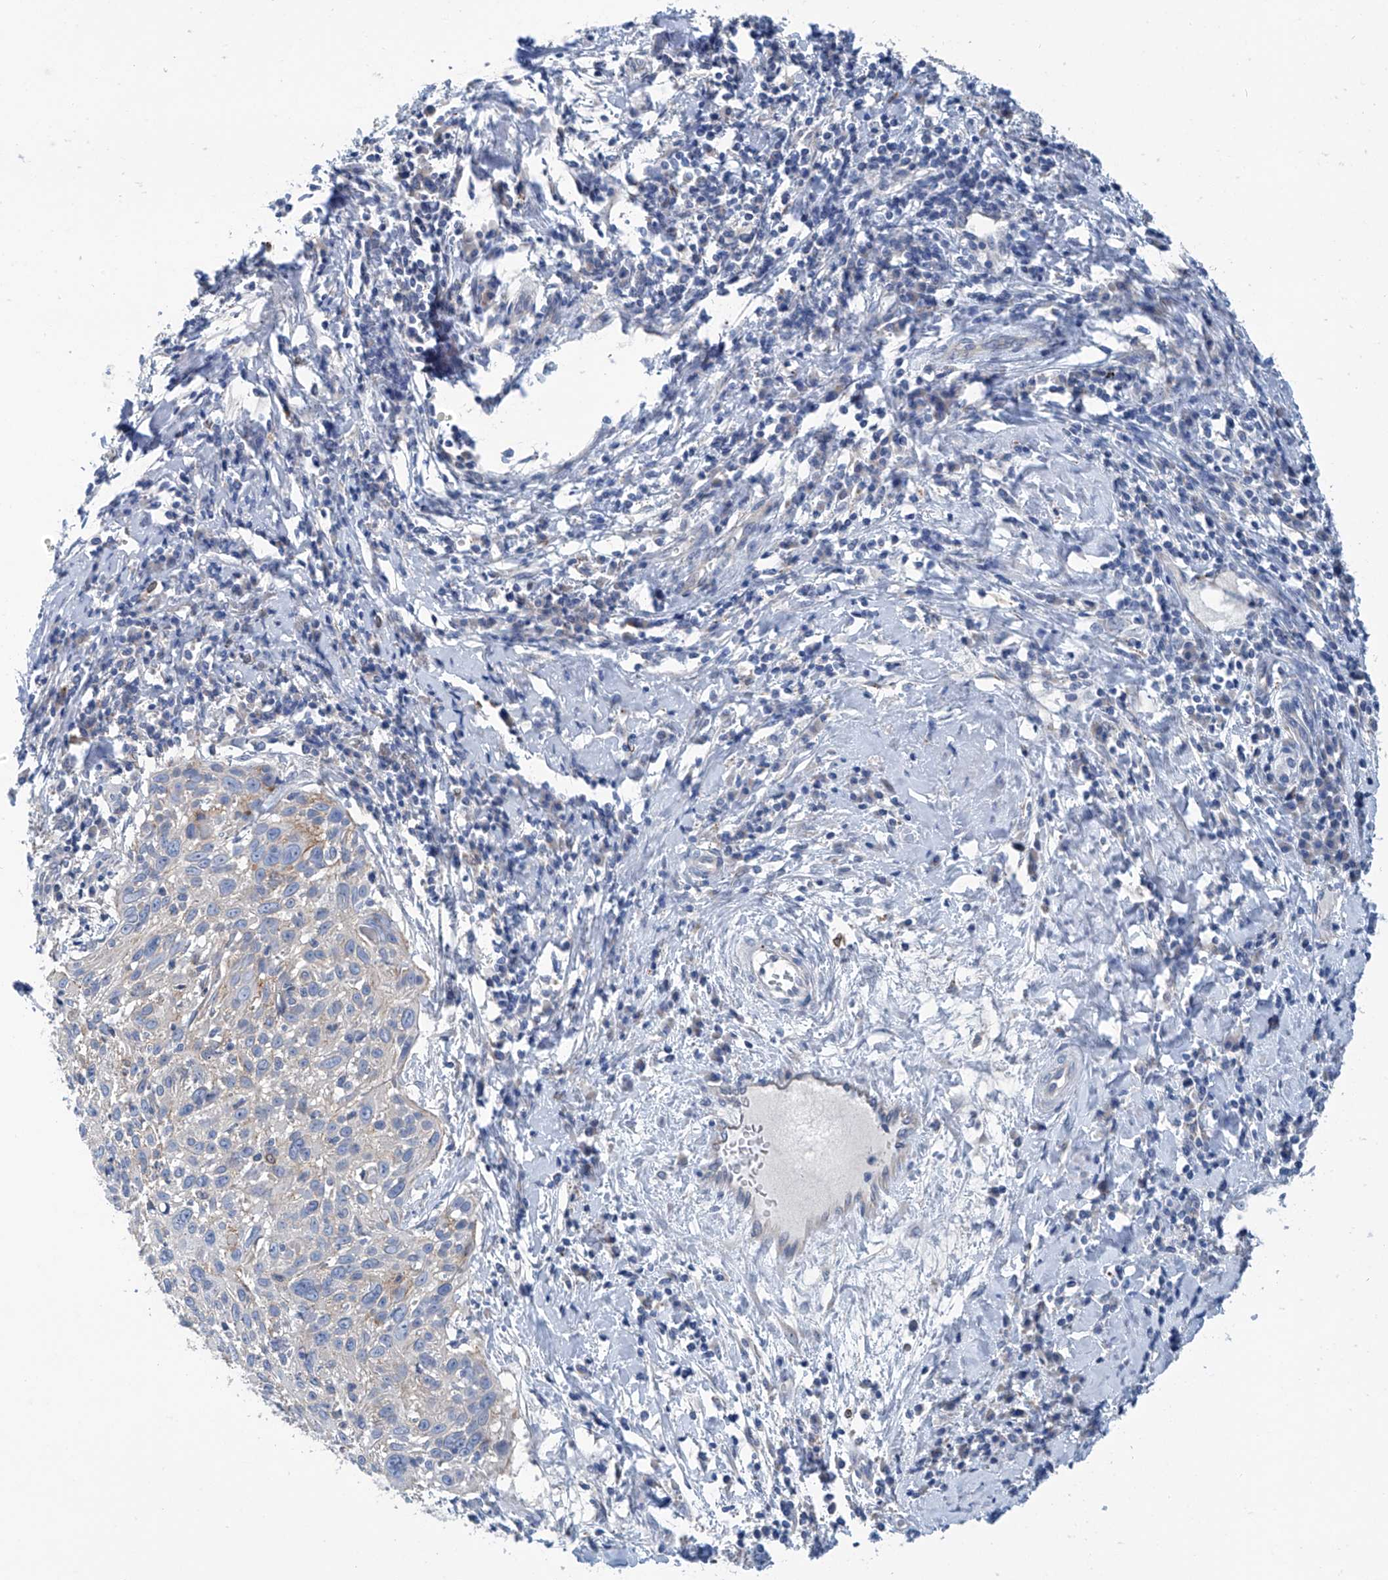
{"staining": {"intensity": "negative", "quantity": "none", "location": "none"}, "tissue": "cervical cancer", "cell_type": "Tumor cells", "image_type": "cancer", "snomed": [{"axis": "morphology", "description": "Squamous cell carcinoma, NOS"}, {"axis": "topography", "description": "Cervix"}], "caption": "A high-resolution micrograph shows immunohistochemistry (IHC) staining of cervical cancer, which reveals no significant staining in tumor cells. Brightfield microscopy of immunohistochemistry stained with DAB (3,3'-diaminobenzidine) (brown) and hematoxylin (blue), captured at high magnification.", "gene": "CEP85L", "patient": {"sex": "female", "age": 51}}